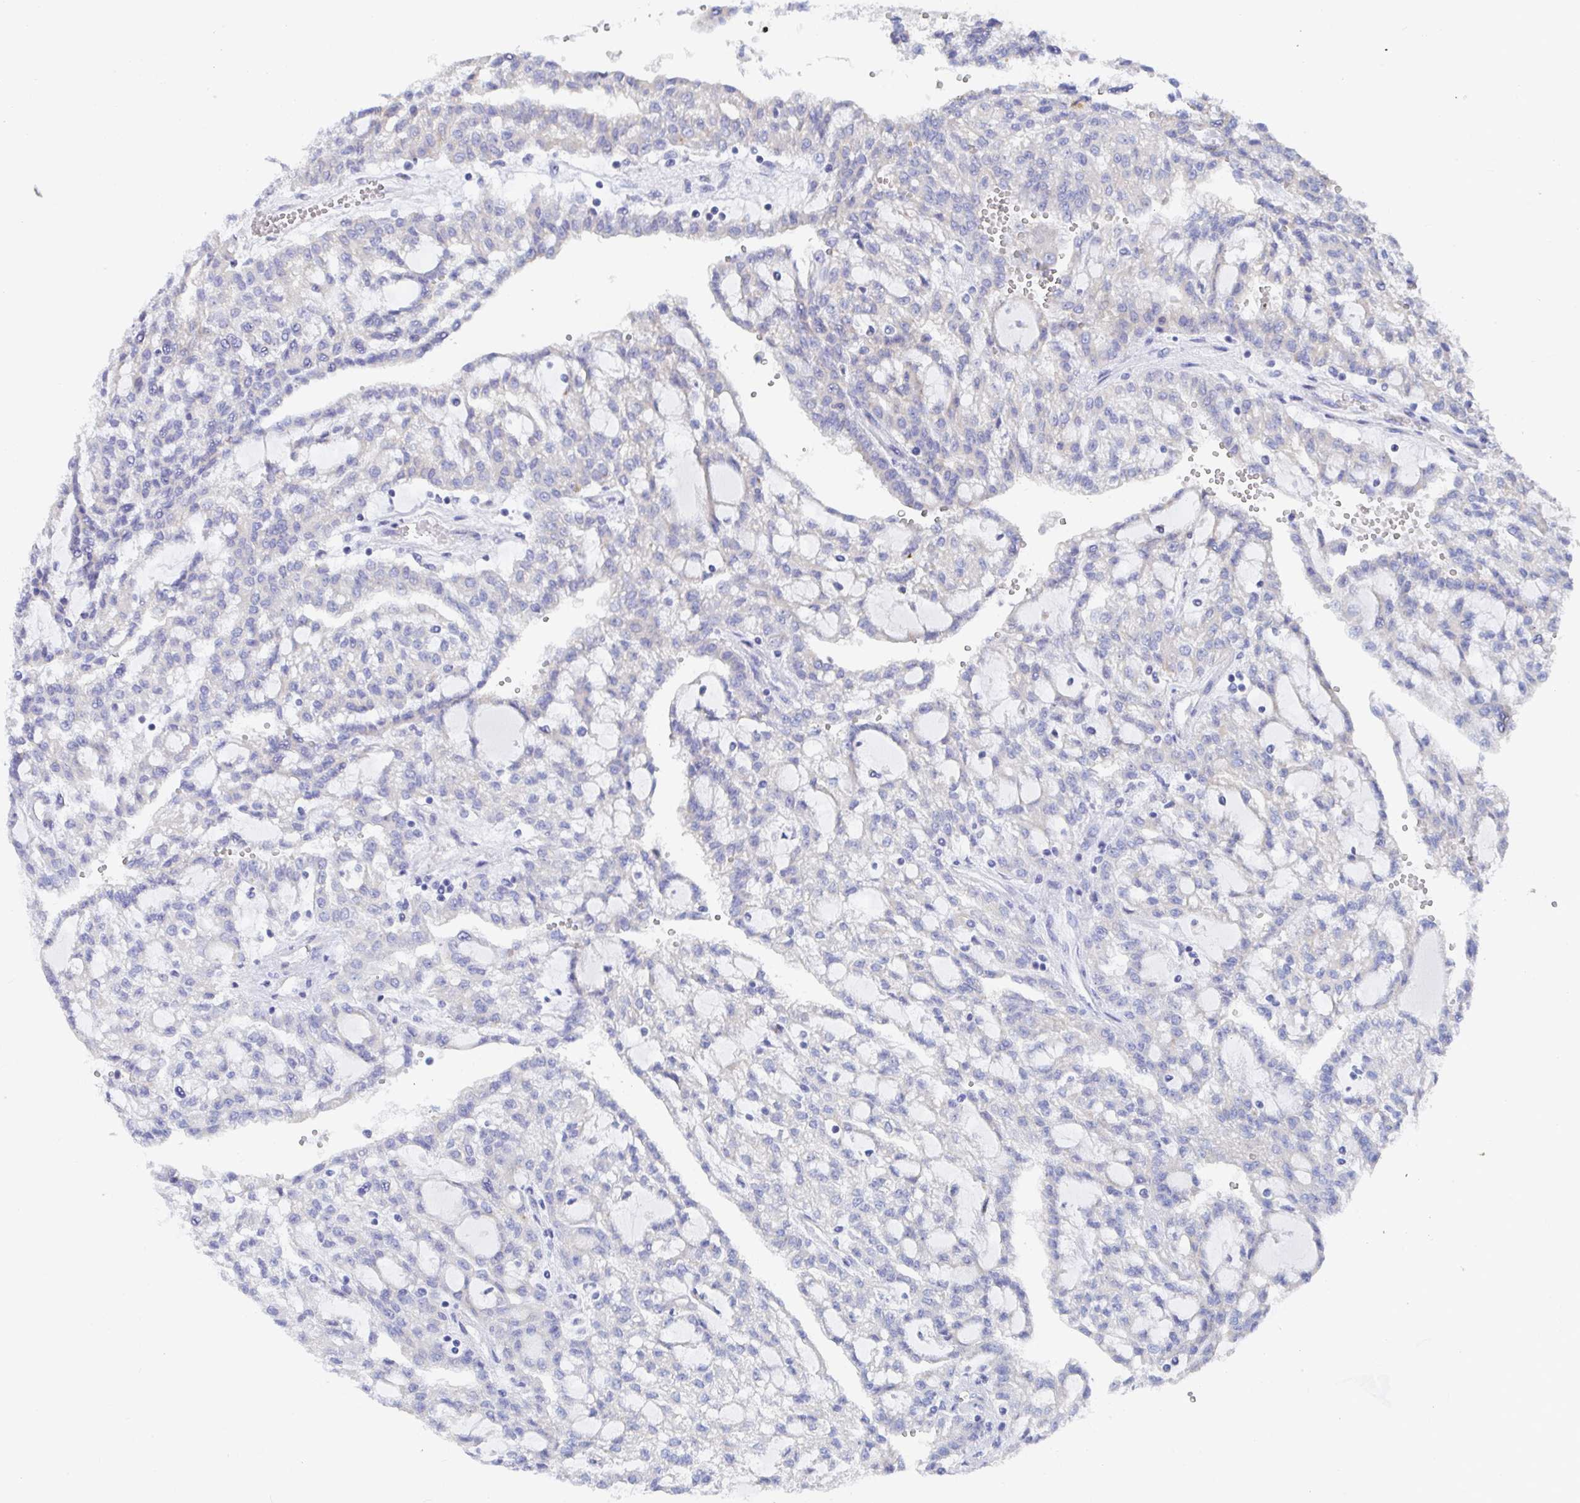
{"staining": {"intensity": "negative", "quantity": "none", "location": "none"}, "tissue": "renal cancer", "cell_type": "Tumor cells", "image_type": "cancer", "snomed": [{"axis": "morphology", "description": "Adenocarcinoma, NOS"}, {"axis": "topography", "description": "Kidney"}], "caption": "High power microscopy histopathology image of an immunohistochemistry (IHC) micrograph of adenocarcinoma (renal), revealing no significant positivity in tumor cells.", "gene": "TAS2R39", "patient": {"sex": "male", "age": 63}}